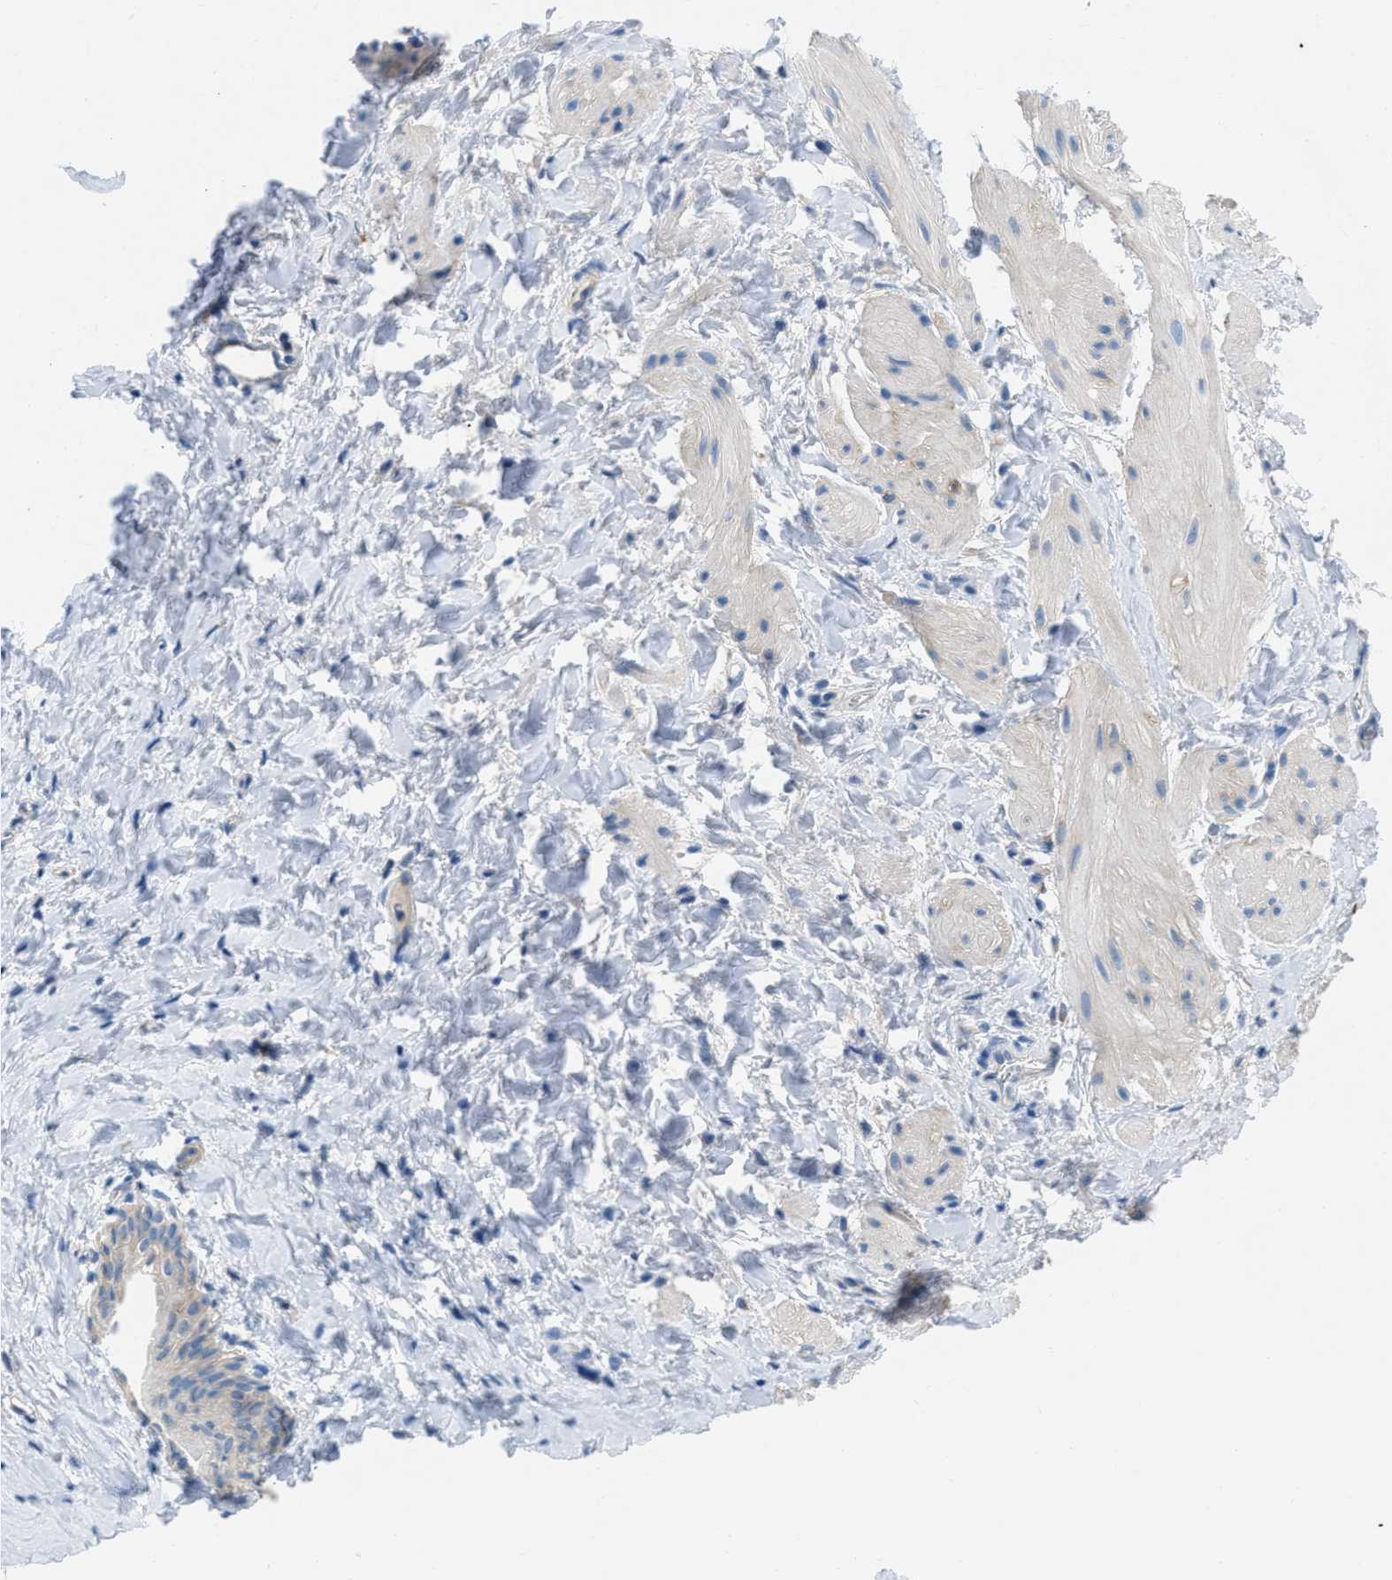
{"staining": {"intensity": "weak", "quantity": "<25%", "location": "cytoplasmic/membranous"}, "tissue": "smooth muscle", "cell_type": "Smooth muscle cells", "image_type": "normal", "snomed": [{"axis": "morphology", "description": "Normal tissue, NOS"}, {"axis": "topography", "description": "Smooth muscle"}], "caption": "A high-resolution photomicrograph shows immunohistochemistry staining of unremarkable smooth muscle, which displays no significant staining in smooth muscle cells.", "gene": "BNC2", "patient": {"sex": "male", "age": 16}}